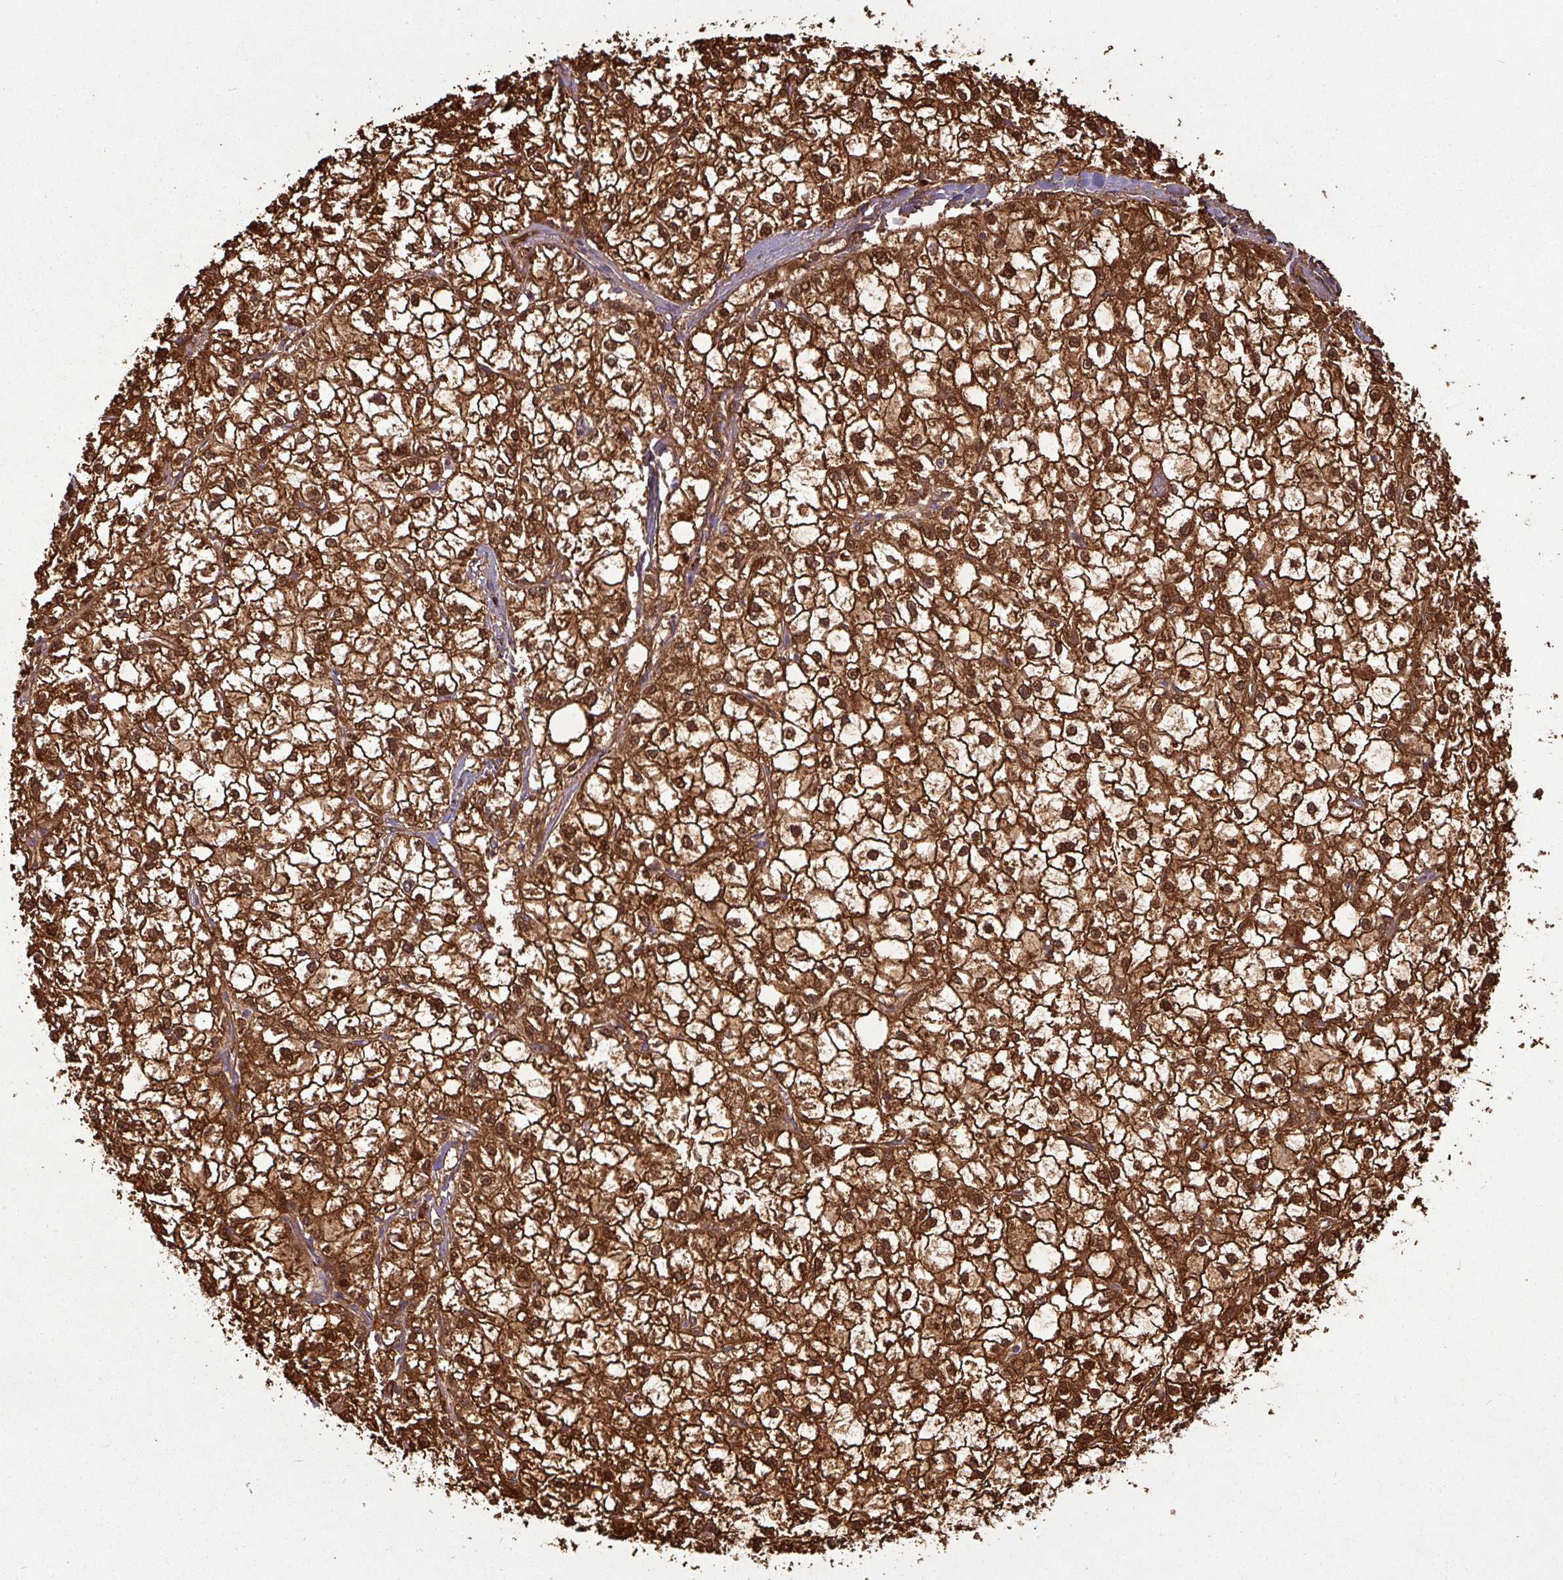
{"staining": {"intensity": "strong", "quantity": ">75%", "location": "cytoplasmic/membranous,nuclear"}, "tissue": "liver cancer", "cell_type": "Tumor cells", "image_type": "cancer", "snomed": [{"axis": "morphology", "description": "Carcinoma, Hepatocellular, NOS"}, {"axis": "topography", "description": "Liver"}], "caption": "Immunohistochemical staining of human hepatocellular carcinoma (liver) reveals high levels of strong cytoplasmic/membranous and nuclear staining in approximately >75% of tumor cells.", "gene": "GSTA3", "patient": {"sex": "female", "age": 43}}